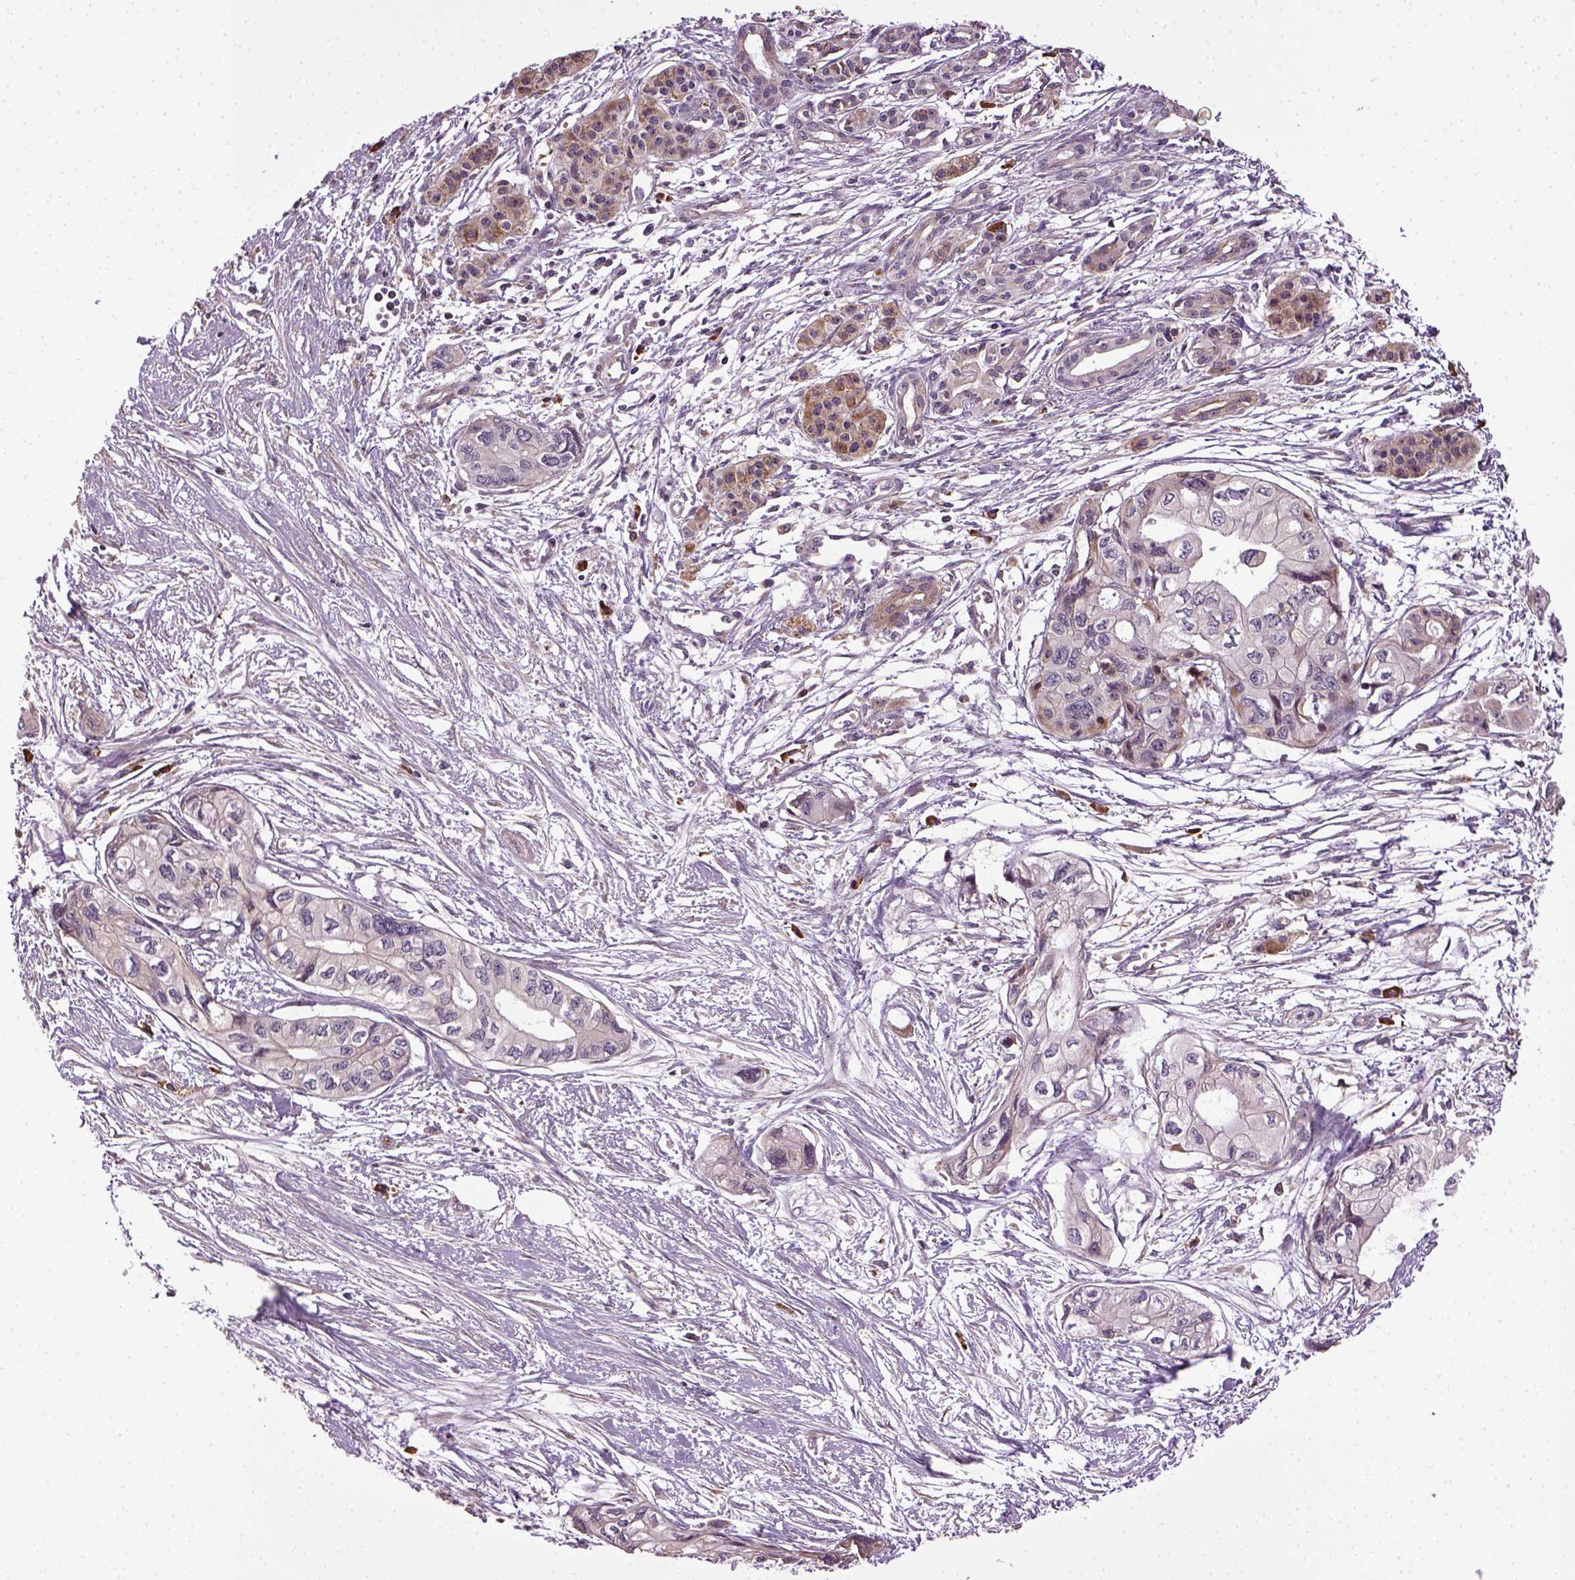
{"staining": {"intensity": "negative", "quantity": "none", "location": "none"}, "tissue": "pancreatic cancer", "cell_type": "Tumor cells", "image_type": "cancer", "snomed": [{"axis": "morphology", "description": "Adenocarcinoma, NOS"}, {"axis": "topography", "description": "Pancreas"}], "caption": "The immunohistochemistry (IHC) histopathology image has no significant positivity in tumor cells of pancreatic cancer (adenocarcinoma) tissue.", "gene": "TPRG1", "patient": {"sex": "female", "age": 76}}